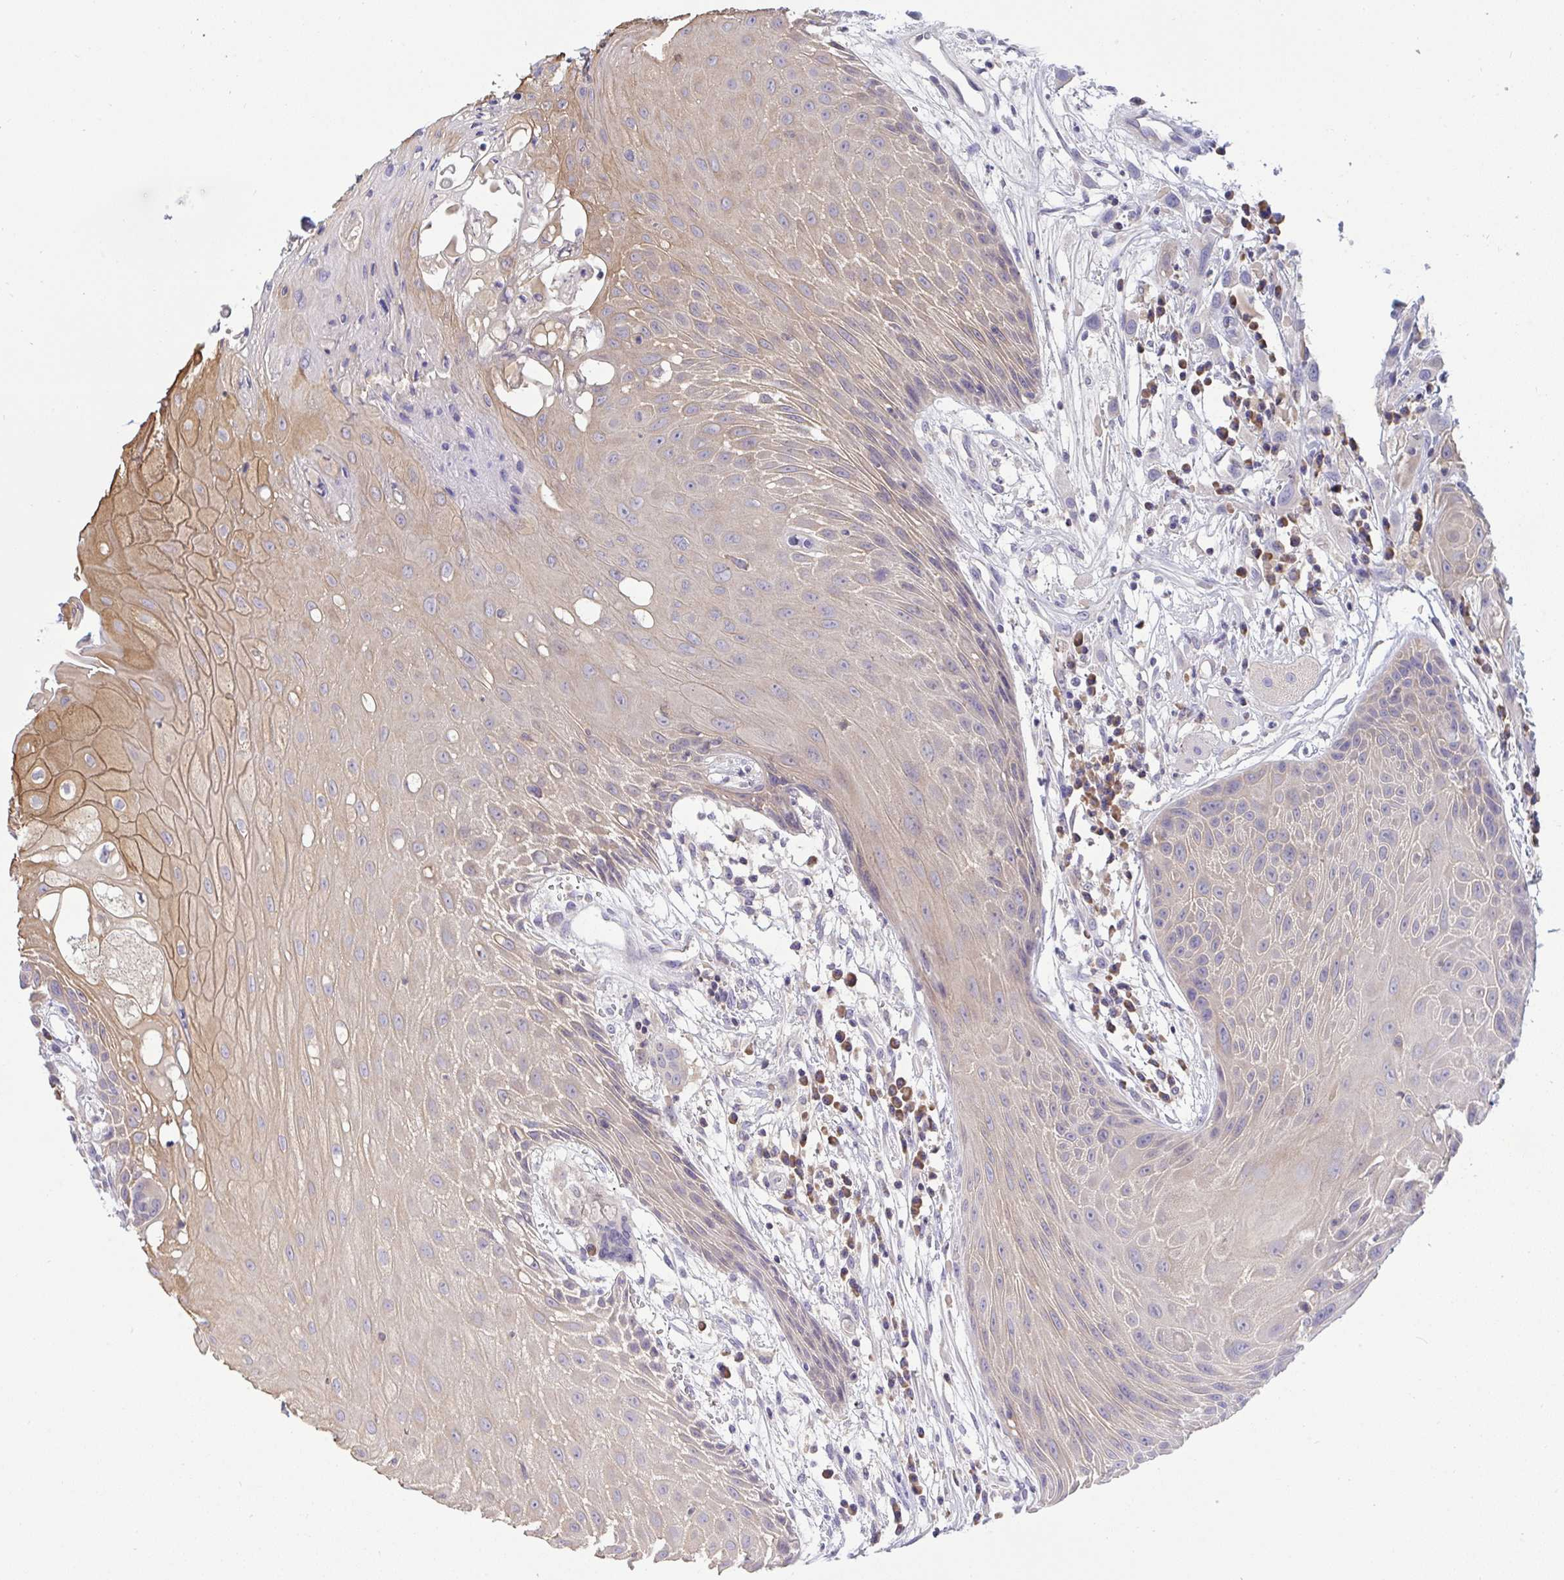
{"staining": {"intensity": "weak", "quantity": "<25%", "location": "cytoplasmic/membranous"}, "tissue": "head and neck cancer", "cell_type": "Tumor cells", "image_type": "cancer", "snomed": [{"axis": "morphology", "description": "Squamous cell carcinoma, NOS"}, {"axis": "topography", "description": "Head-Neck"}], "caption": "The immunohistochemistry photomicrograph has no significant staining in tumor cells of head and neck cancer (squamous cell carcinoma) tissue.", "gene": "TMEM41A", "patient": {"sex": "female", "age": 73}}